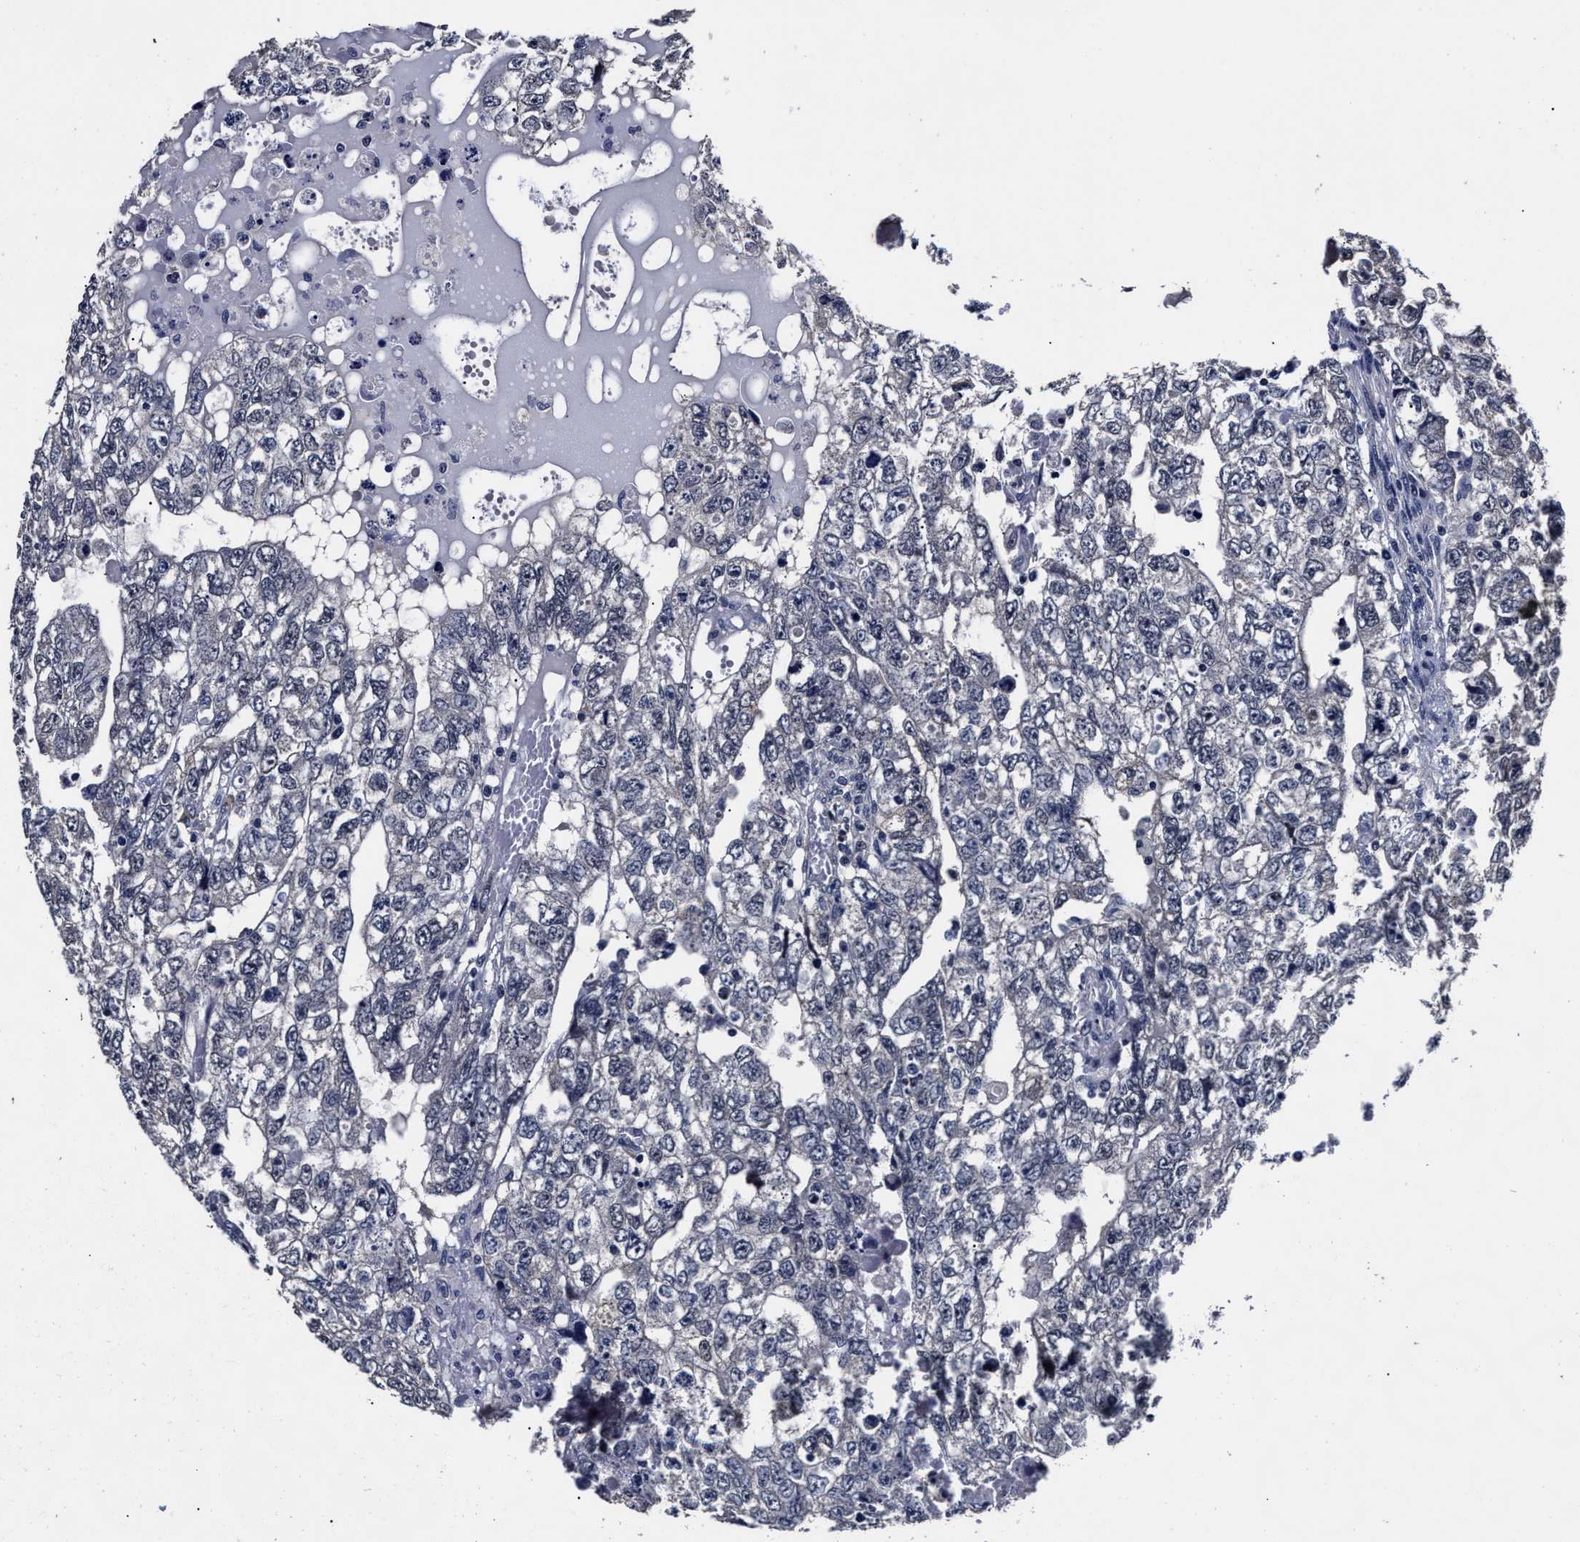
{"staining": {"intensity": "negative", "quantity": "none", "location": "none"}, "tissue": "testis cancer", "cell_type": "Tumor cells", "image_type": "cancer", "snomed": [{"axis": "morphology", "description": "Carcinoma, Embryonal, NOS"}, {"axis": "topography", "description": "Testis"}], "caption": "Human embryonal carcinoma (testis) stained for a protein using IHC shows no staining in tumor cells.", "gene": "OLFML2A", "patient": {"sex": "male", "age": 36}}